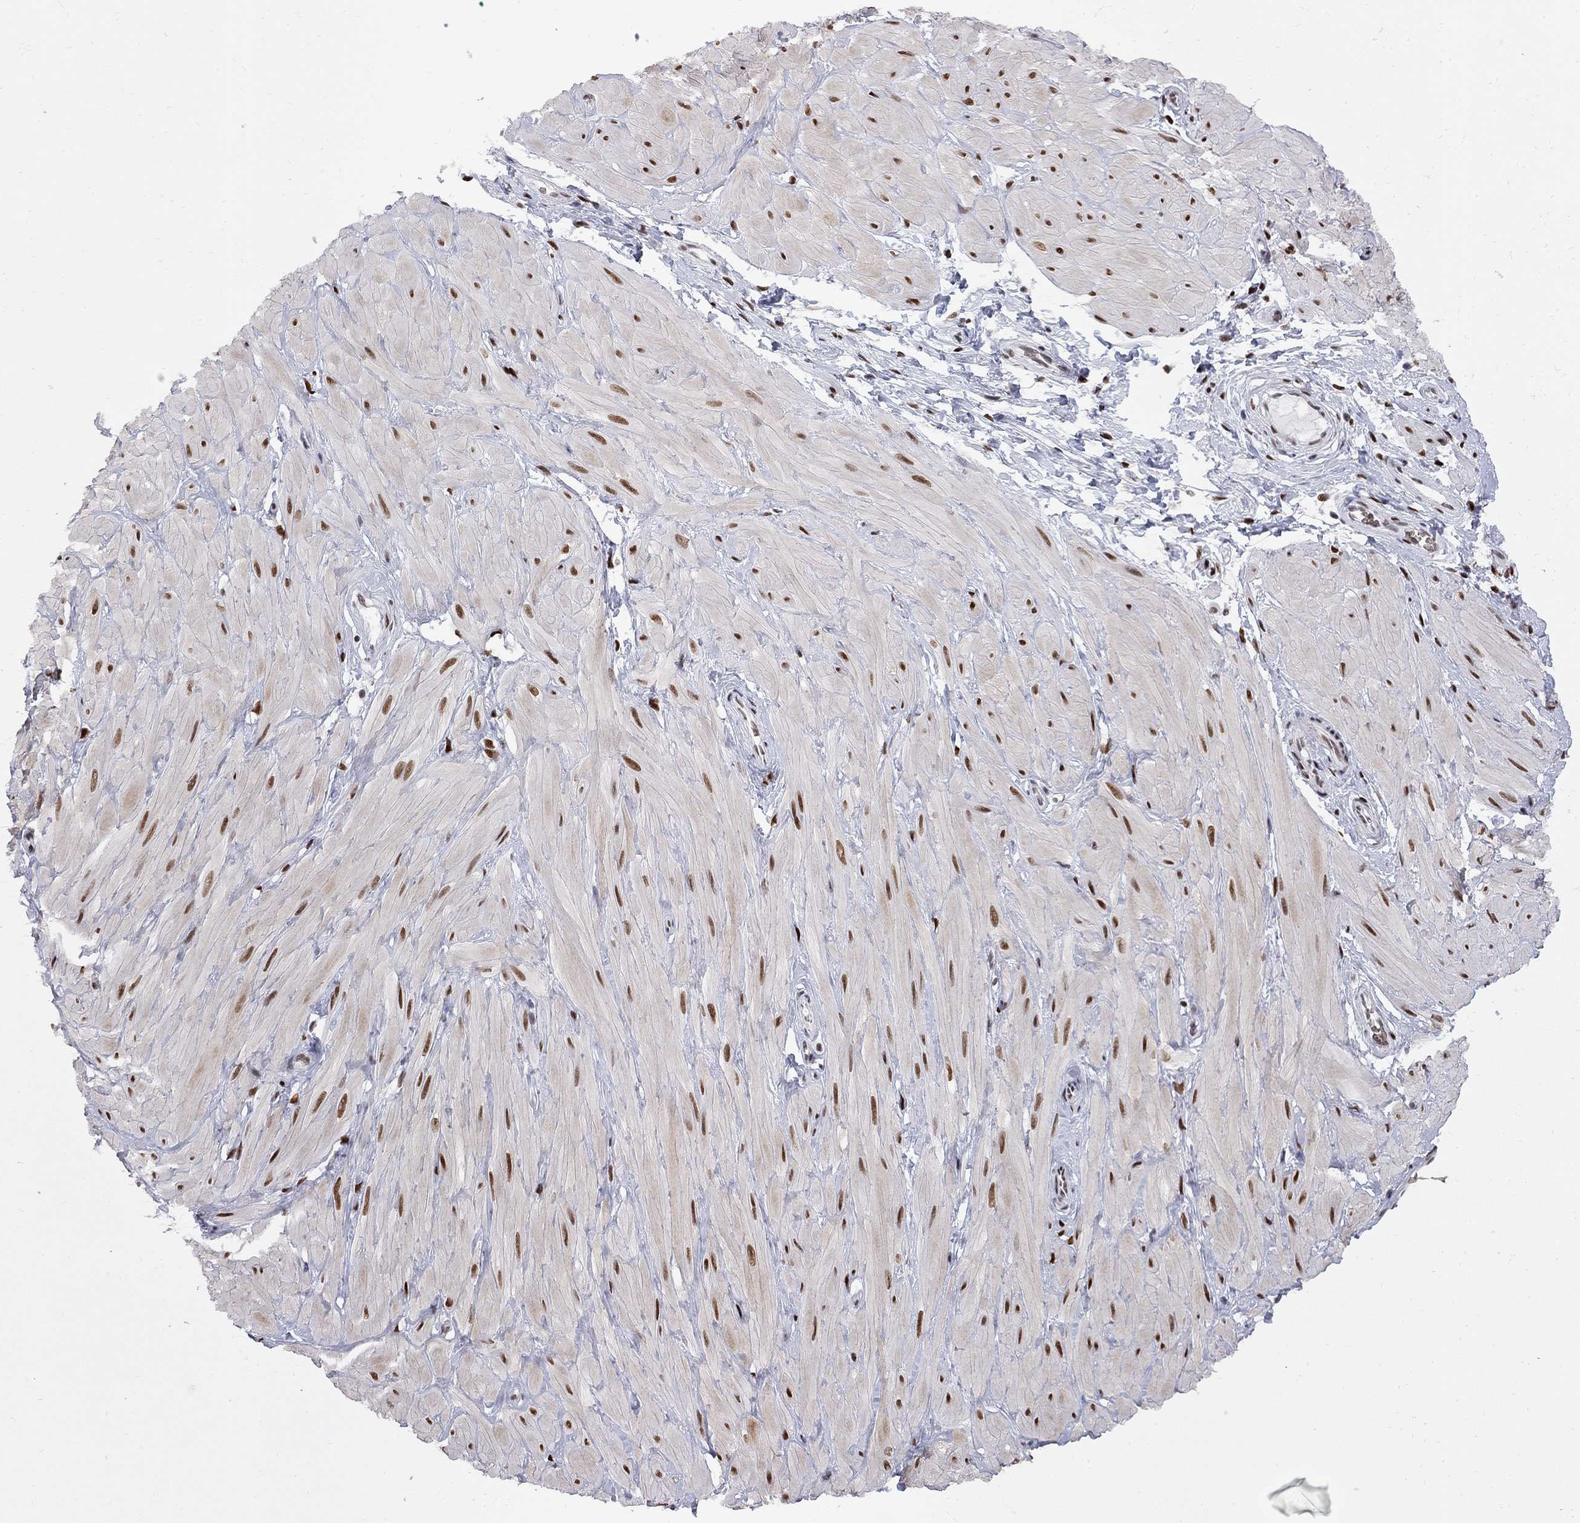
{"staining": {"intensity": "moderate", "quantity": "<25%", "location": "nuclear"}, "tissue": "adipose tissue", "cell_type": "Adipocytes", "image_type": "normal", "snomed": [{"axis": "morphology", "description": "Normal tissue, NOS"}, {"axis": "topography", "description": "Smooth muscle"}, {"axis": "topography", "description": "Peripheral nerve tissue"}], "caption": "Human adipose tissue stained for a protein (brown) reveals moderate nuclear positive expression in about <25% of adipocytes.", "gene": "ZBTB47", "patient": {"sex": "male", "age": 22}}